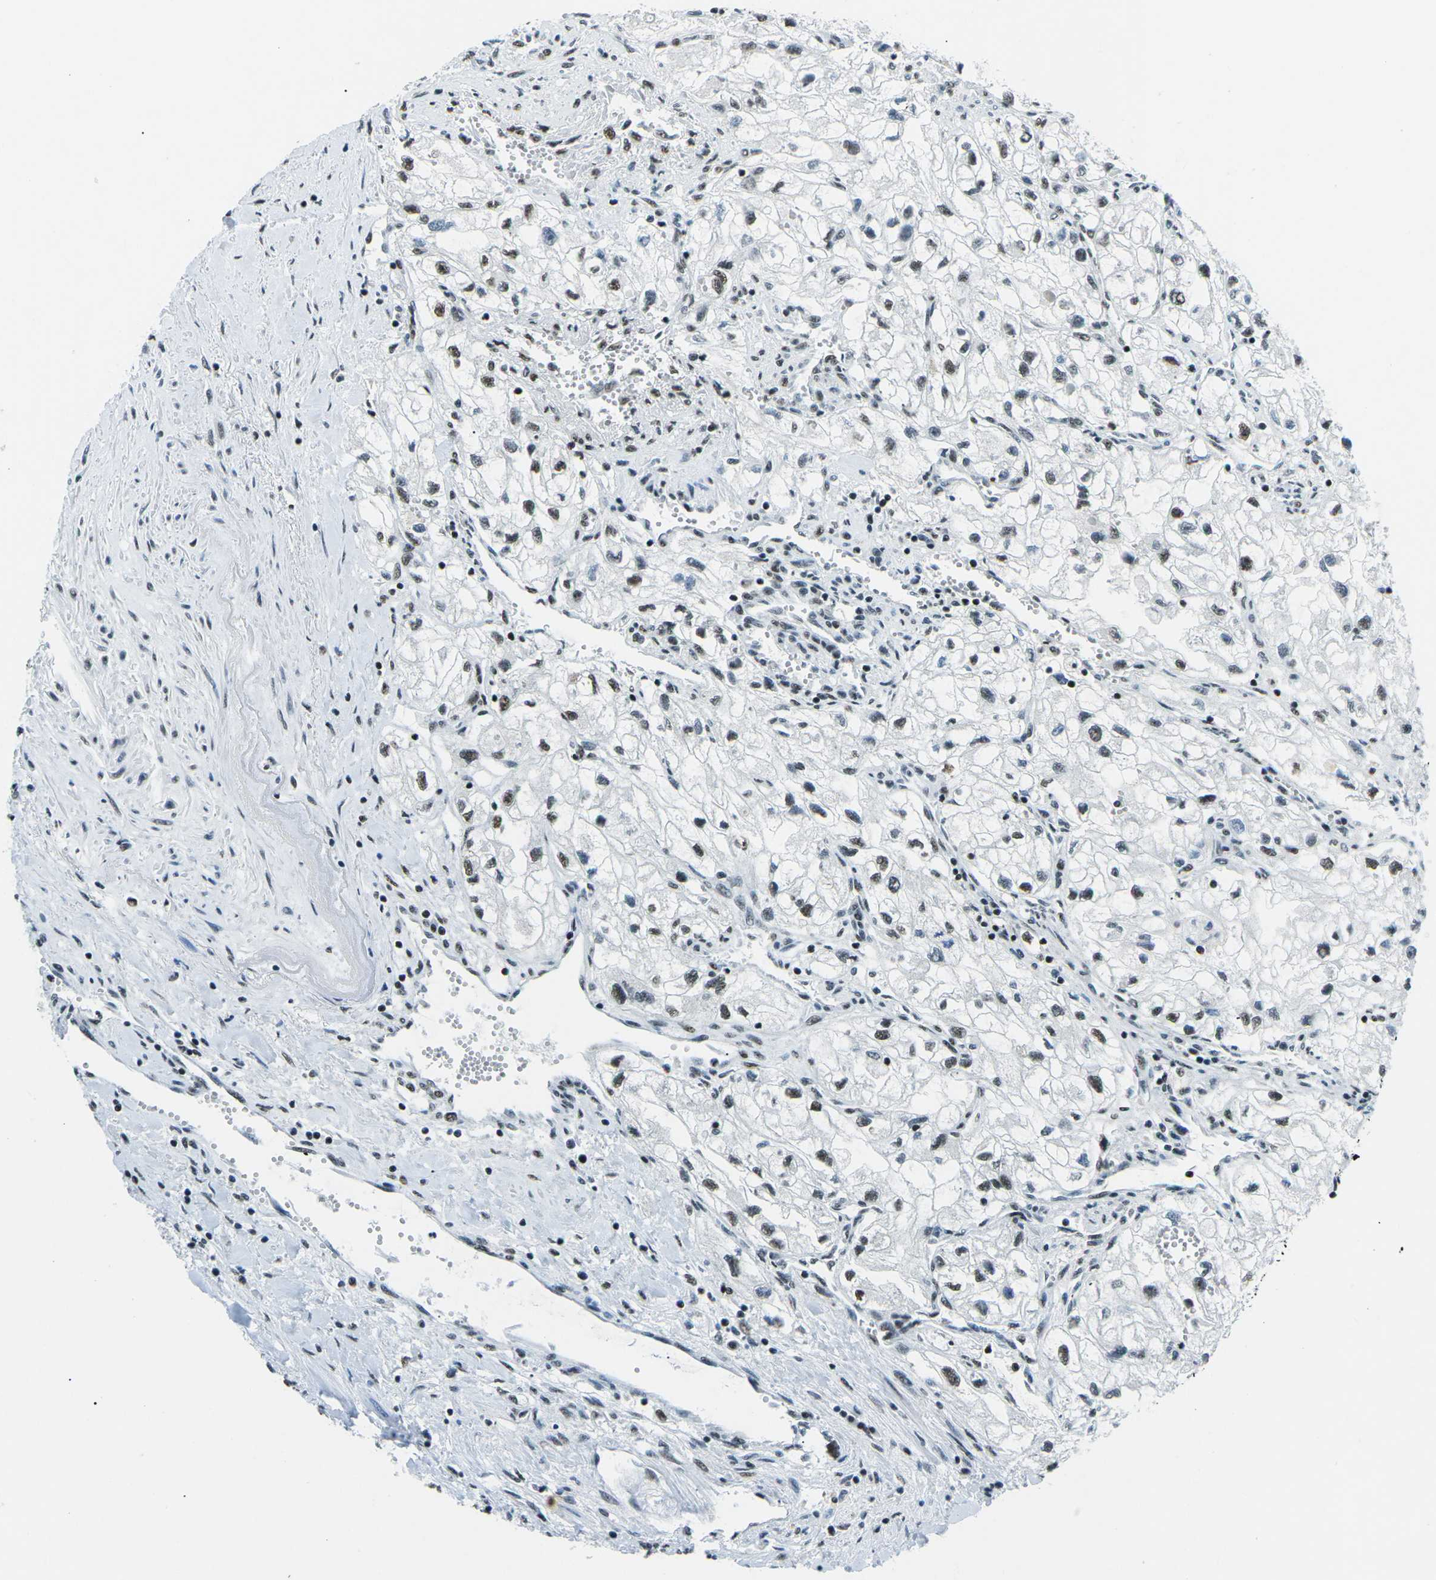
{"staining": {"intensity": "moderate", "quantity": ">75%", "location": "nuclear"}, "tissue": "renal cancer", "cell_type": "Tumor cells", "image_type": "cancer", "snomed": [{"axis": "morphology", "description": "Adenocarcinoma, NOS"}, {"axis": "topography", "description": "Kidney"}], "caption": "Adenocarcinoma (renal) stained for a protein exhibits moderate nuclear positivity in tumor cells.", "gene": "RBL2", "patient": {"sex": "female", "age": 70}}